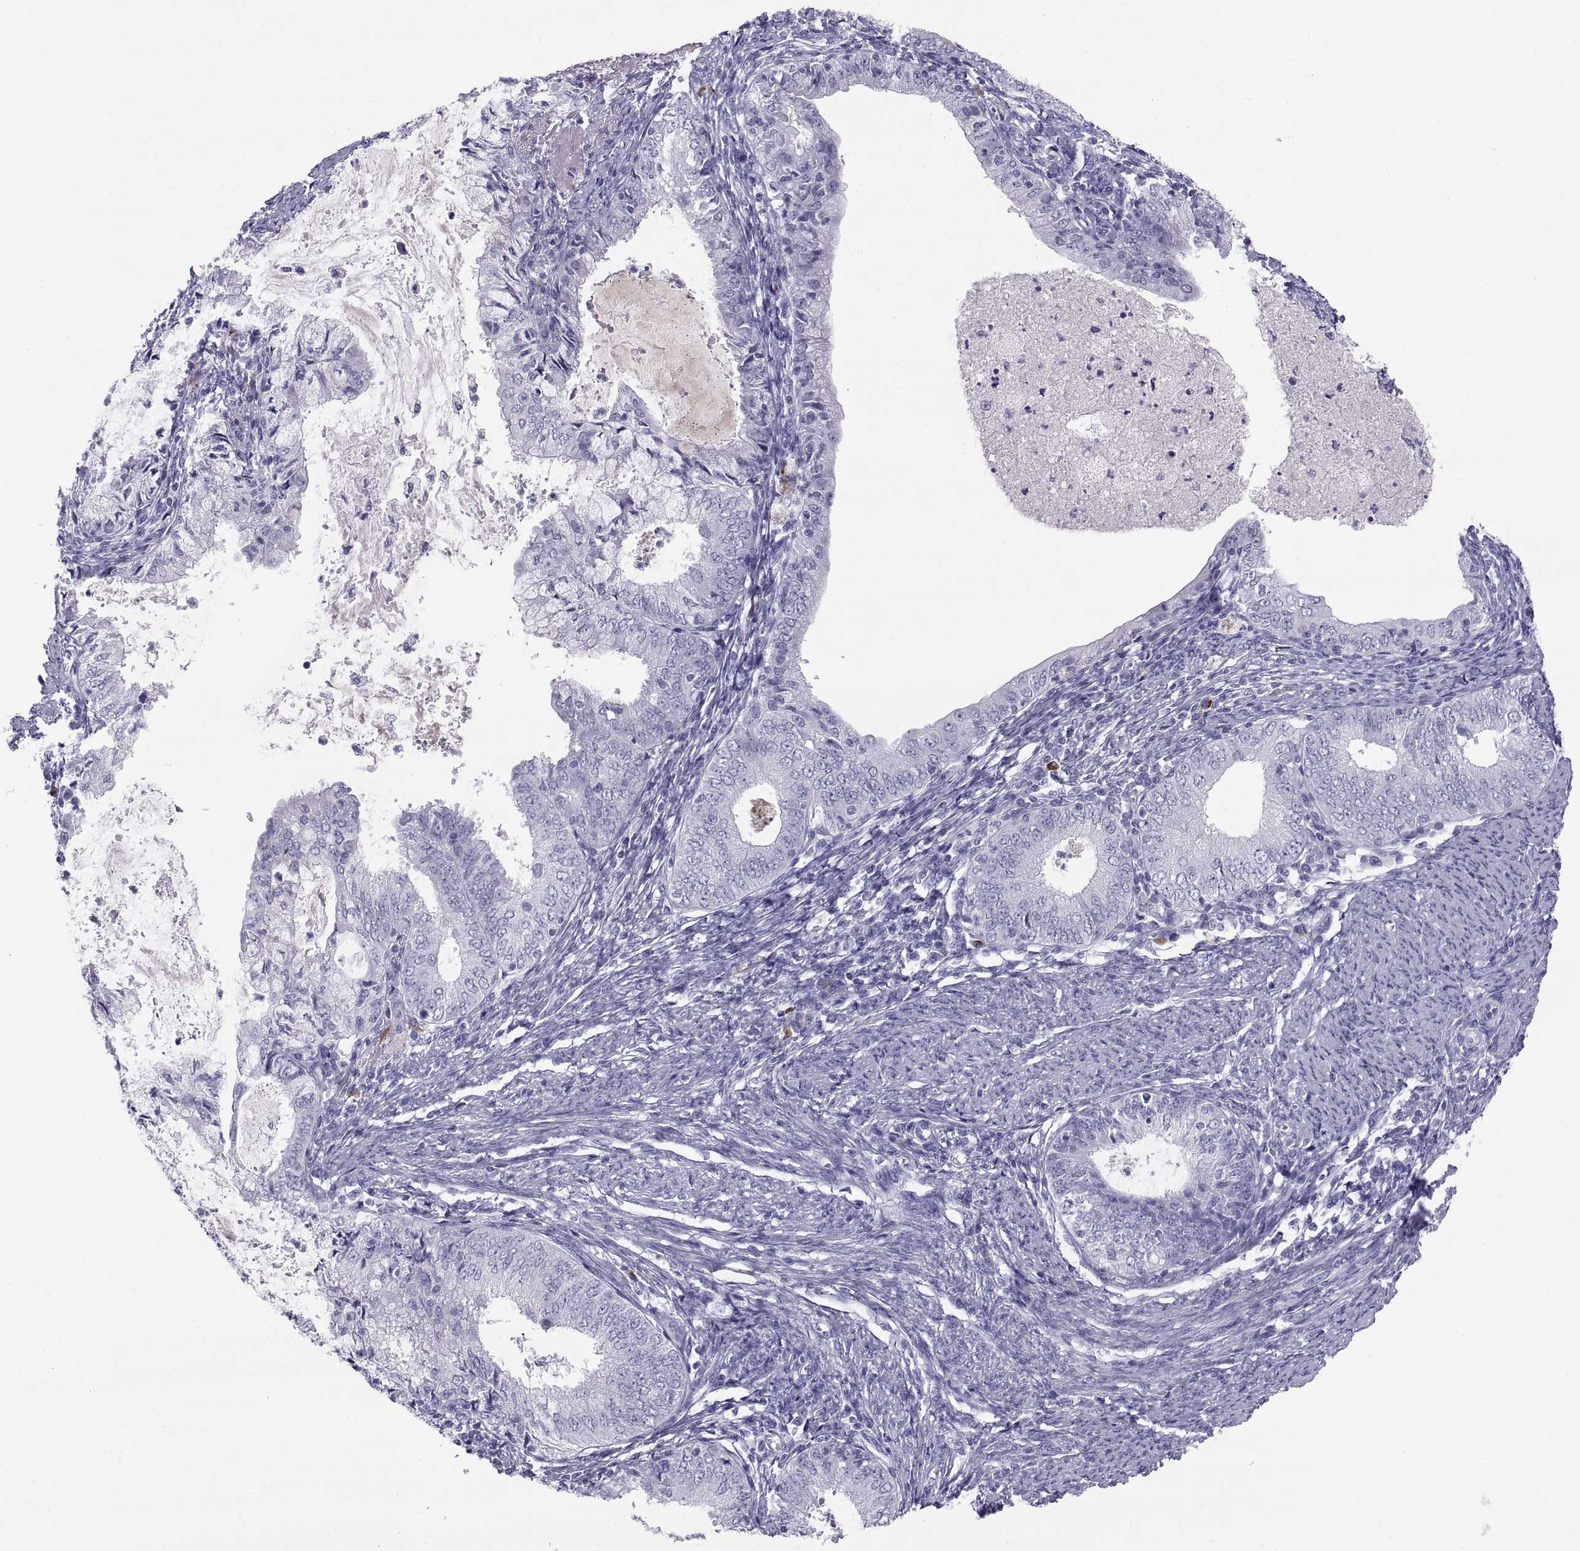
{"staining": {"intensity": "negative", "quantity": "none", "location": "none"}, "tissue": "endometrial cancer", "cell_type": "Tumor cells", "image_type": "cancer", "snomed": [{"axis": "morphology", "description": "Adenocarcinoma, NOS"}, {"axis": "topography", "description": "Endometrium"}], "caption": "A photomicrograph of endometrial cancer (adenocarcinoma) stained for a protein shows no brown staining in tumor cells. Nuclei are stained in blue.", "gene": "CT47A10", "patient": {"sex": "female", "age": 57}}